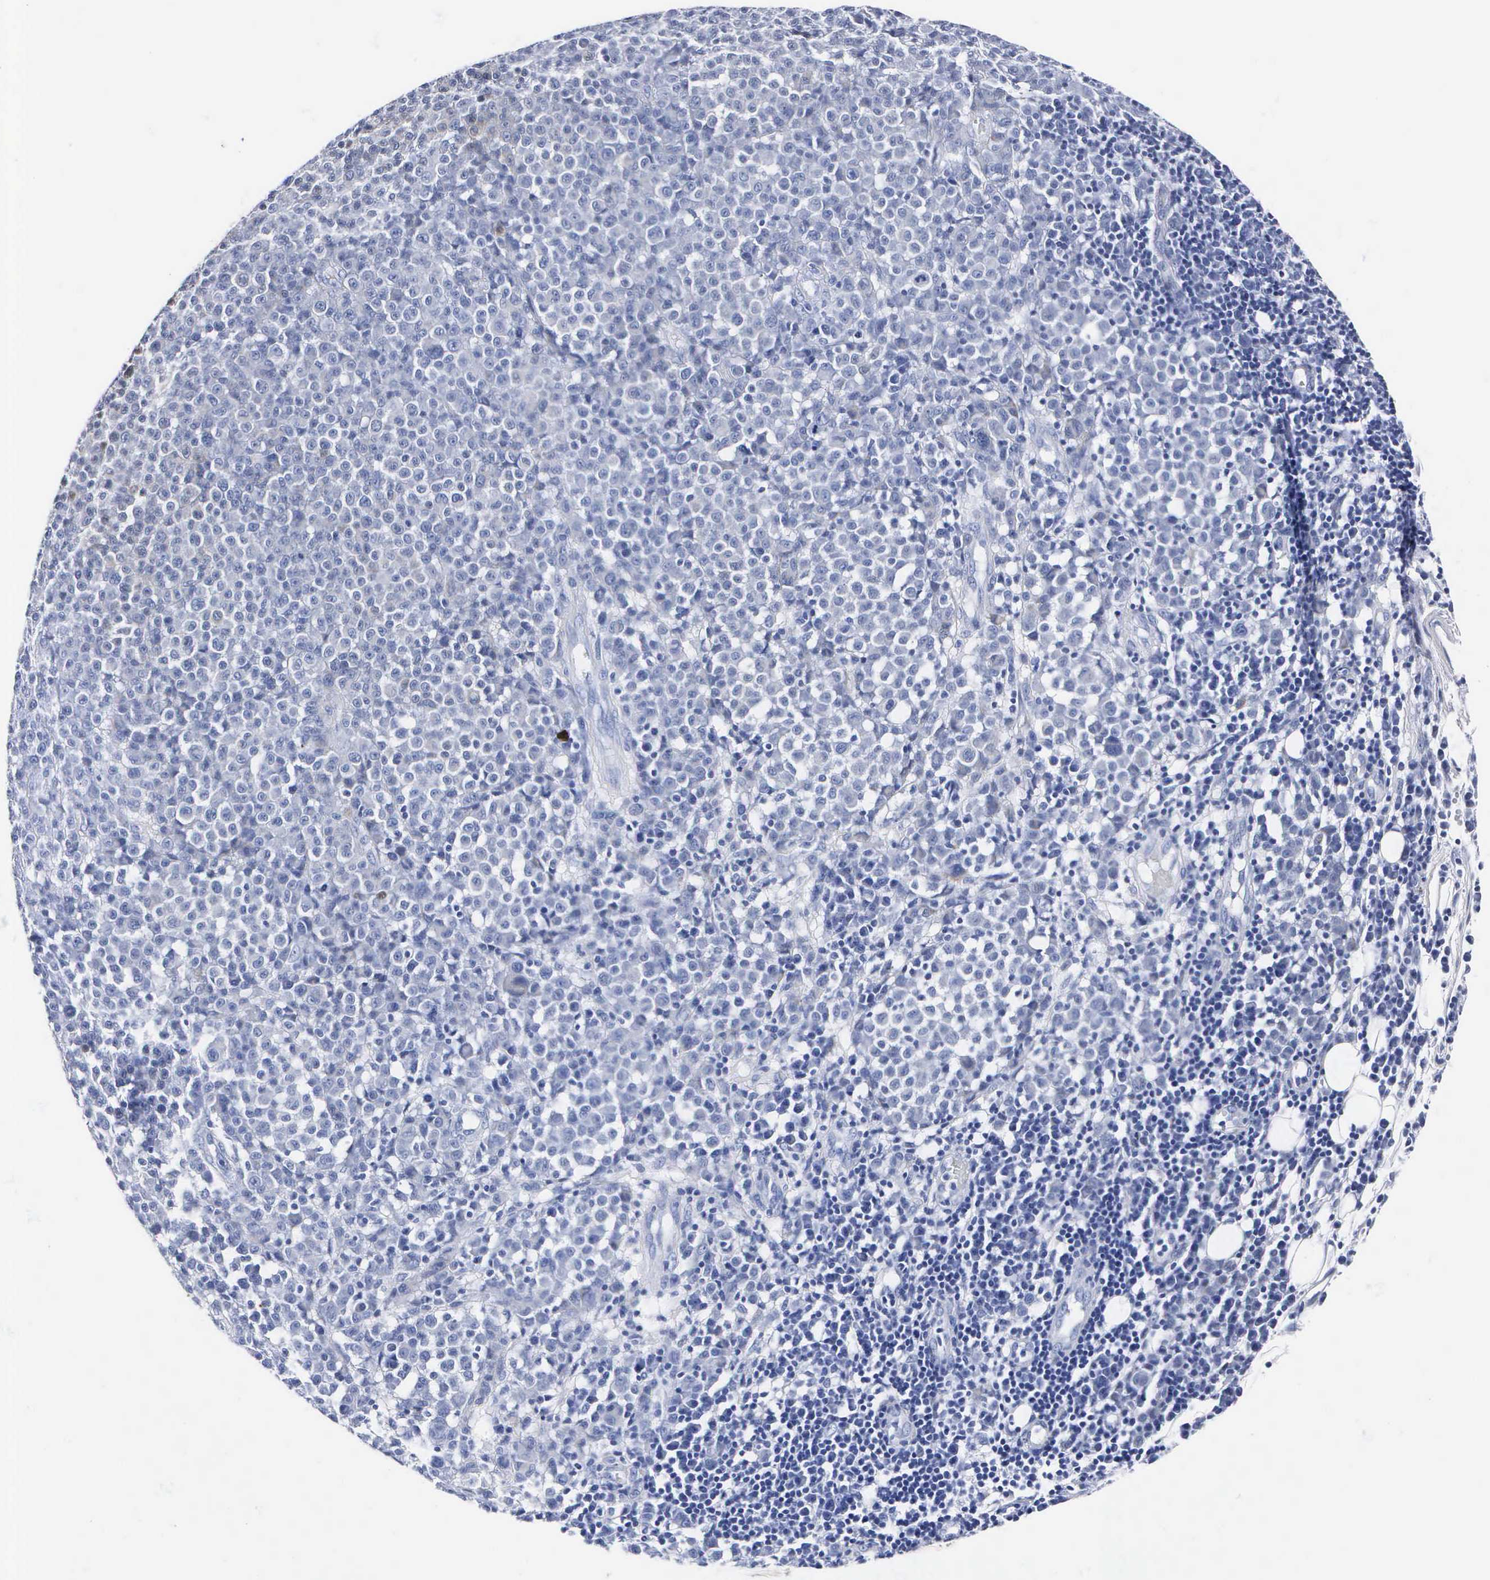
{"staining": {"intensity": "negative", "quantity": "none", "location": "none"}, "tissue": "melanoma", "cell_type": "Tumor cells", "image_type": "cancer", "snomed": [{"axis": "morphology", "description": "Malignant melanoma, Metastatic site"}, {"axis": "topography", "description": "Skin"}], "caption": "An immunohistochemistry (IHC) image of melanoma is shown. There is no staining in tumor cells of melanoma. Brightfield microscopy of immunohistochemistry (IHC) stained with DAB (3,3'-diaminobenzidine) (brown) and hematoxylin (blue), captured at high magnification.", "gene": "ENO2", "patient": {"sex": "male", "age": 32}}